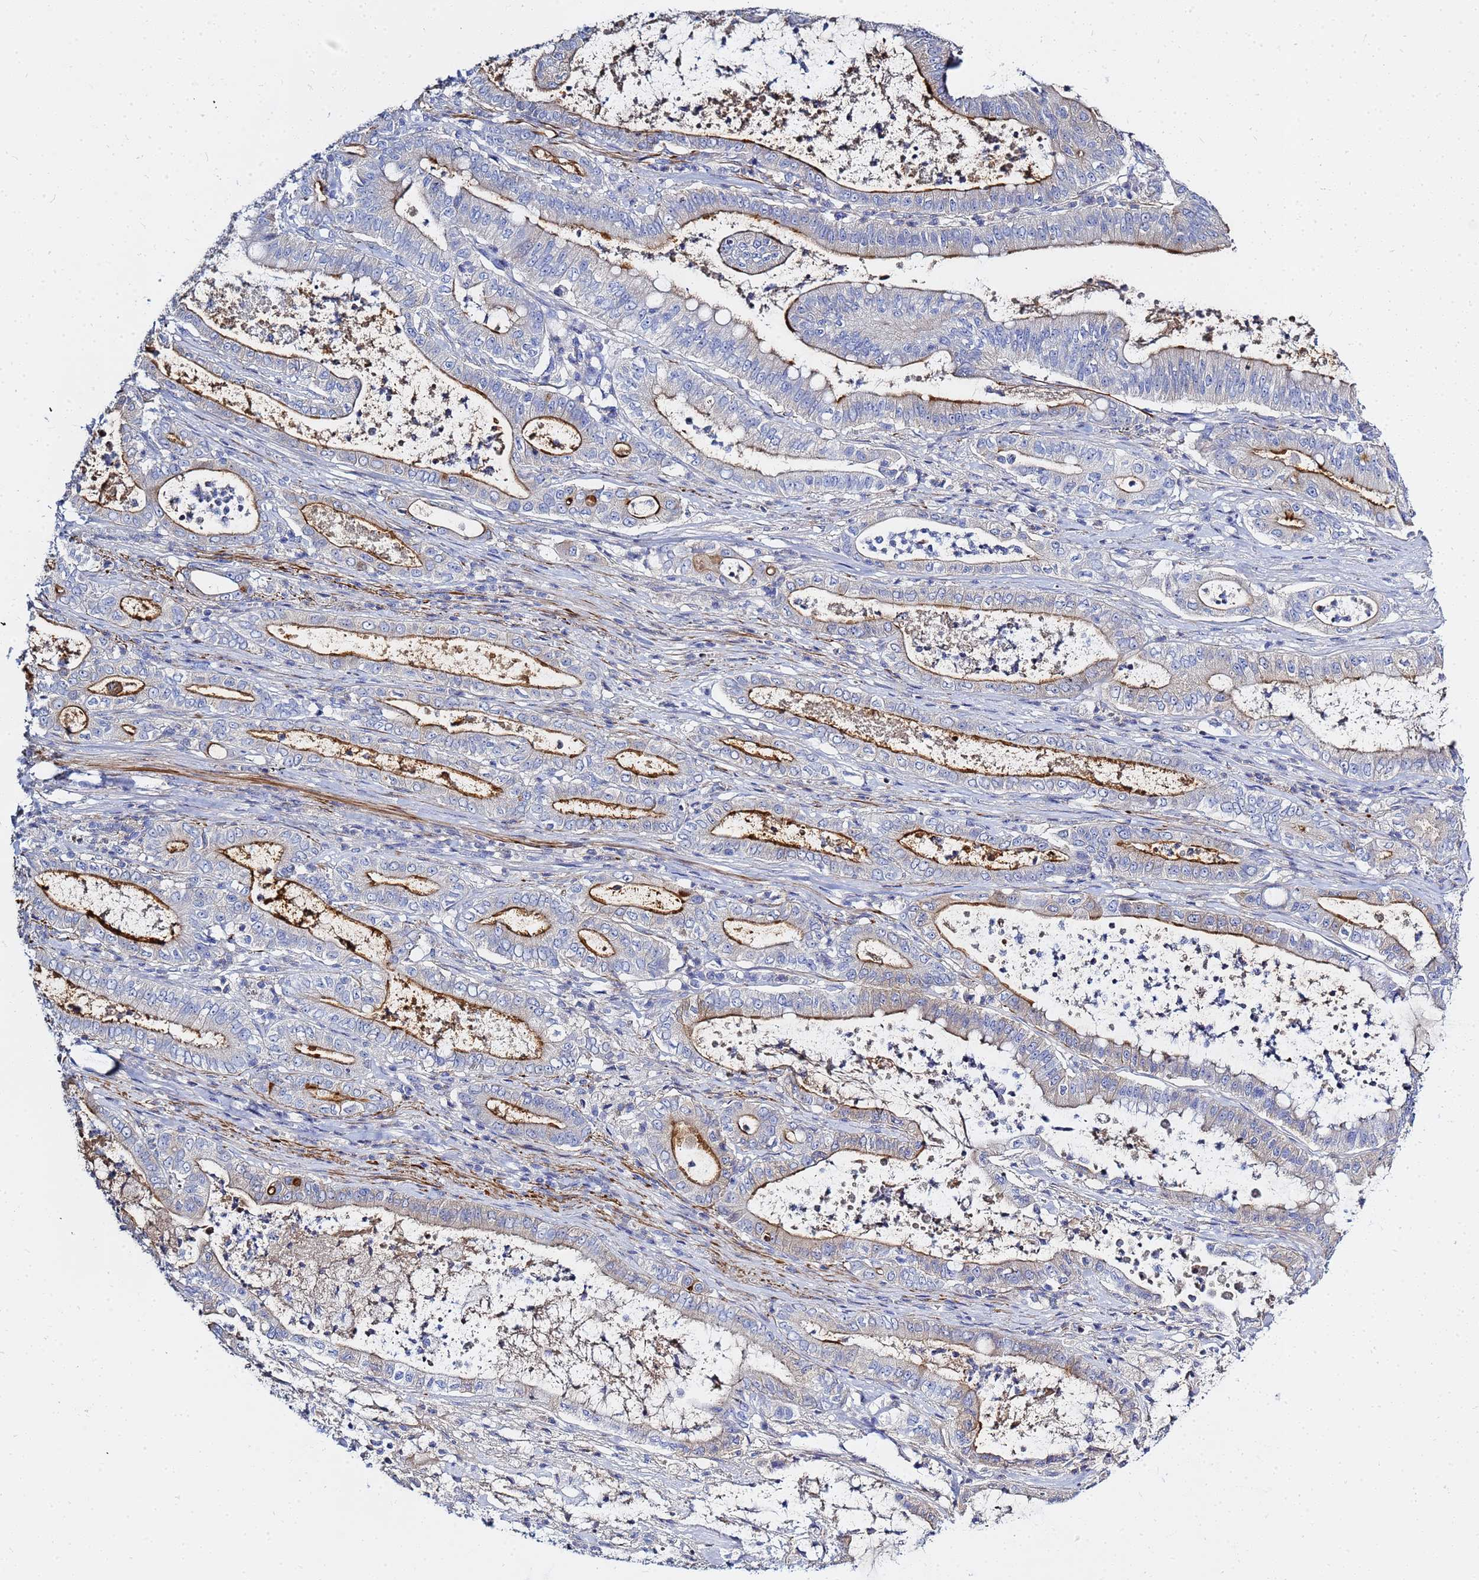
{"staining": {"intensity": "moderate", "quantity": "25%-75%", "location": "cytoplasmic/membranous"}, "tissue": "pancreatic cancer", "cell_type": "Tumor cells", "image_type": "cancer", "snomed": [{"axis": "morphology", "description": "Adenocarcinoma, NOS"}, {"axis": "topography", "description": "Pancreas"}], "caption": "Pancreatic cancer stained with DAB IHC shows medium levels of moderate cytoplasmic/membranous expression in approximately 25%-75% of tumor cells. (IHC, brightfield microscopy, high magnification).", "gene": "ZNF552", "patient": {"sex": "male", "age": 71}}